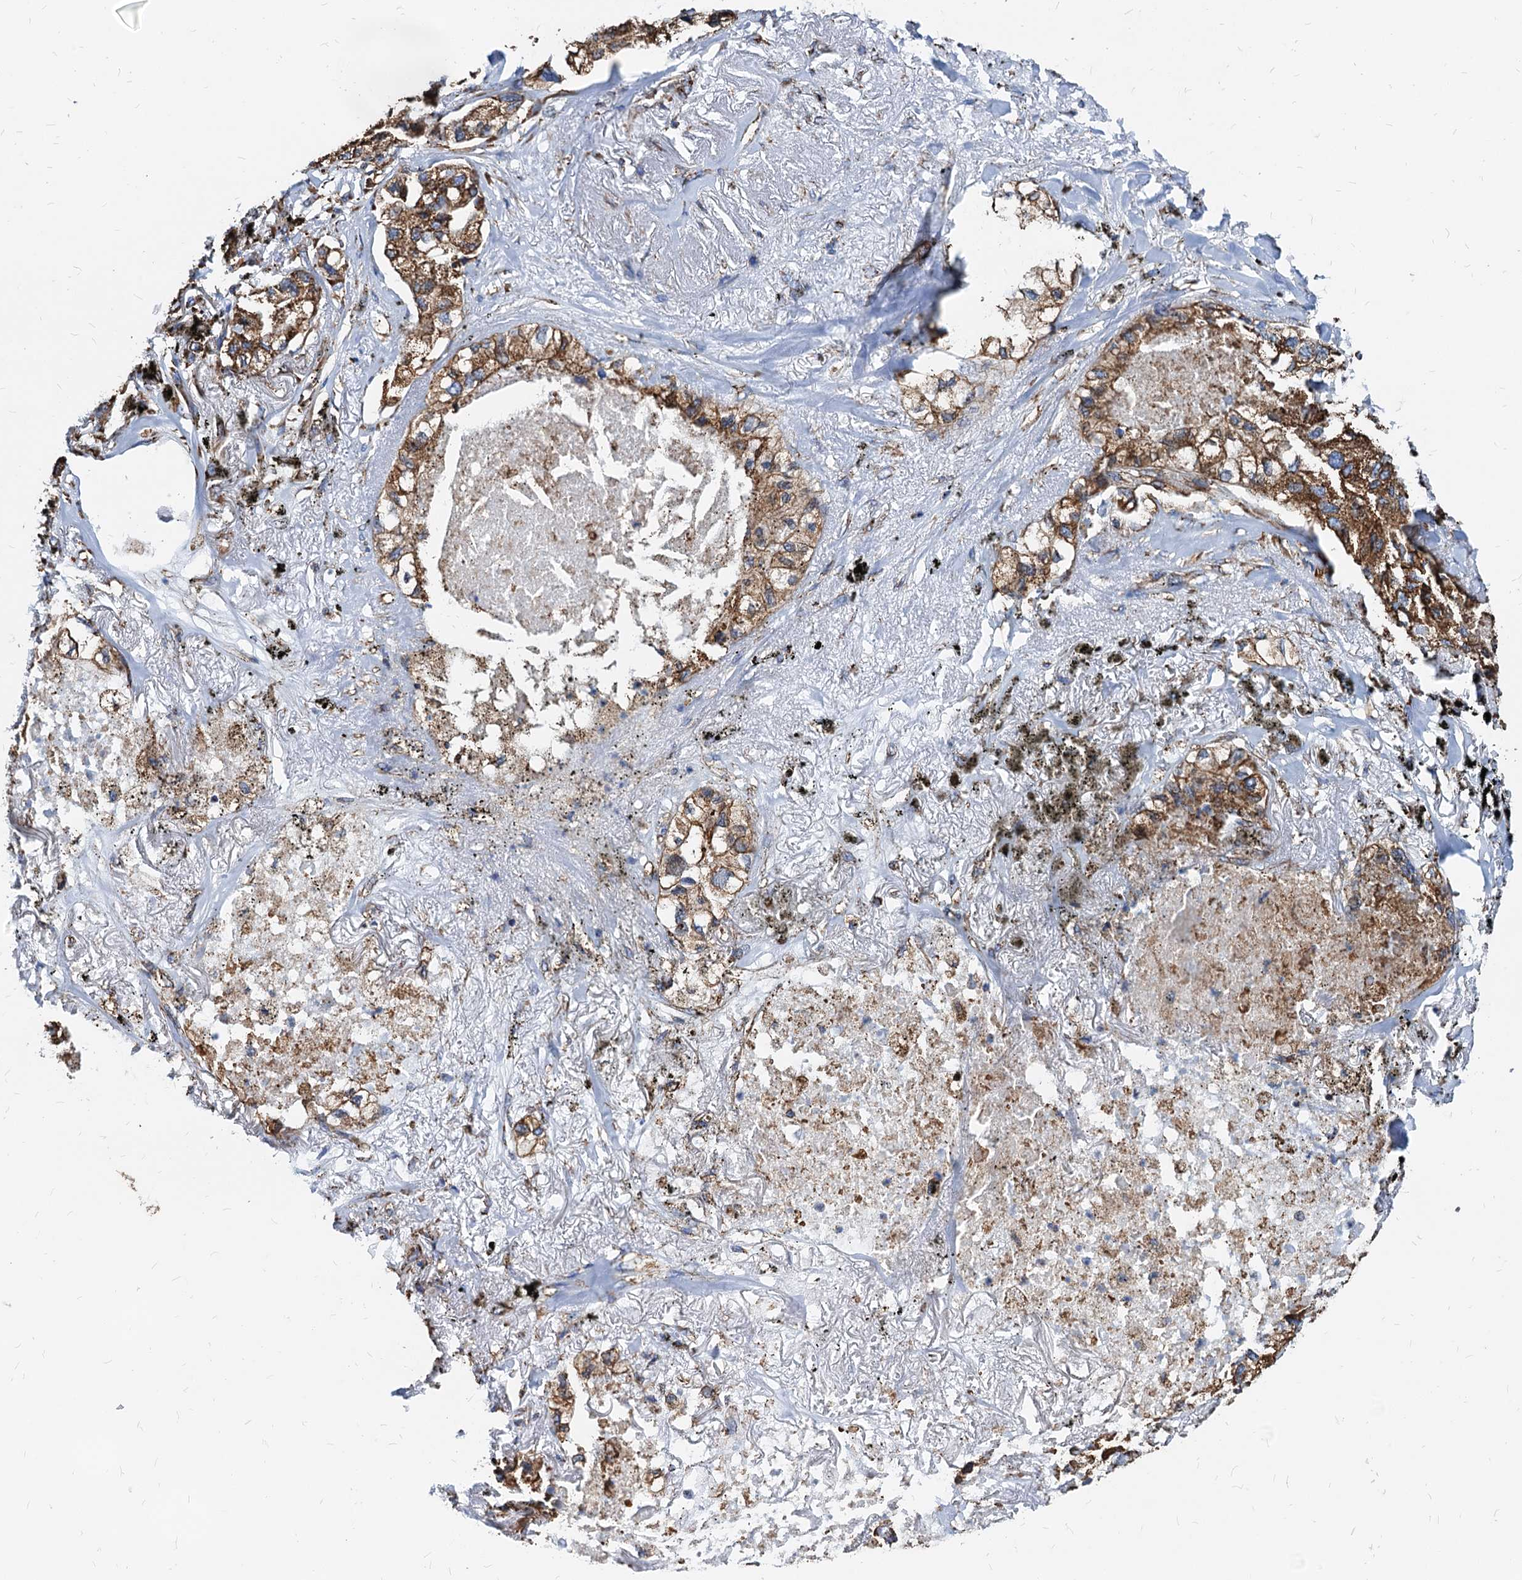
{"staining": {"intensity": "moderate", "quantity": ">75%", "location": "cytoplasmic/membranous"}, "tissue": "lung cancer", "cell_type": "Tumor cells", "image_type": "cancer", "snomed": [{"axis": "morphology", "description": "Adenocarcinoma, NOS"}, {"axis": "topography", "description": "Lung"}], "caption": "IHC of lung adenocarcinoma displays medium levels of moderate cytoplasmic/membranous positivity in about >75% of tumor cells. The staining was performed using DAB (3,3'-diaminobenzidine), with brown indicating positive protein expression. Nuclei are stained blue with hematoxylin.", "gene": "HSPA5", "patient": {"sex": "male", "age": 65}}